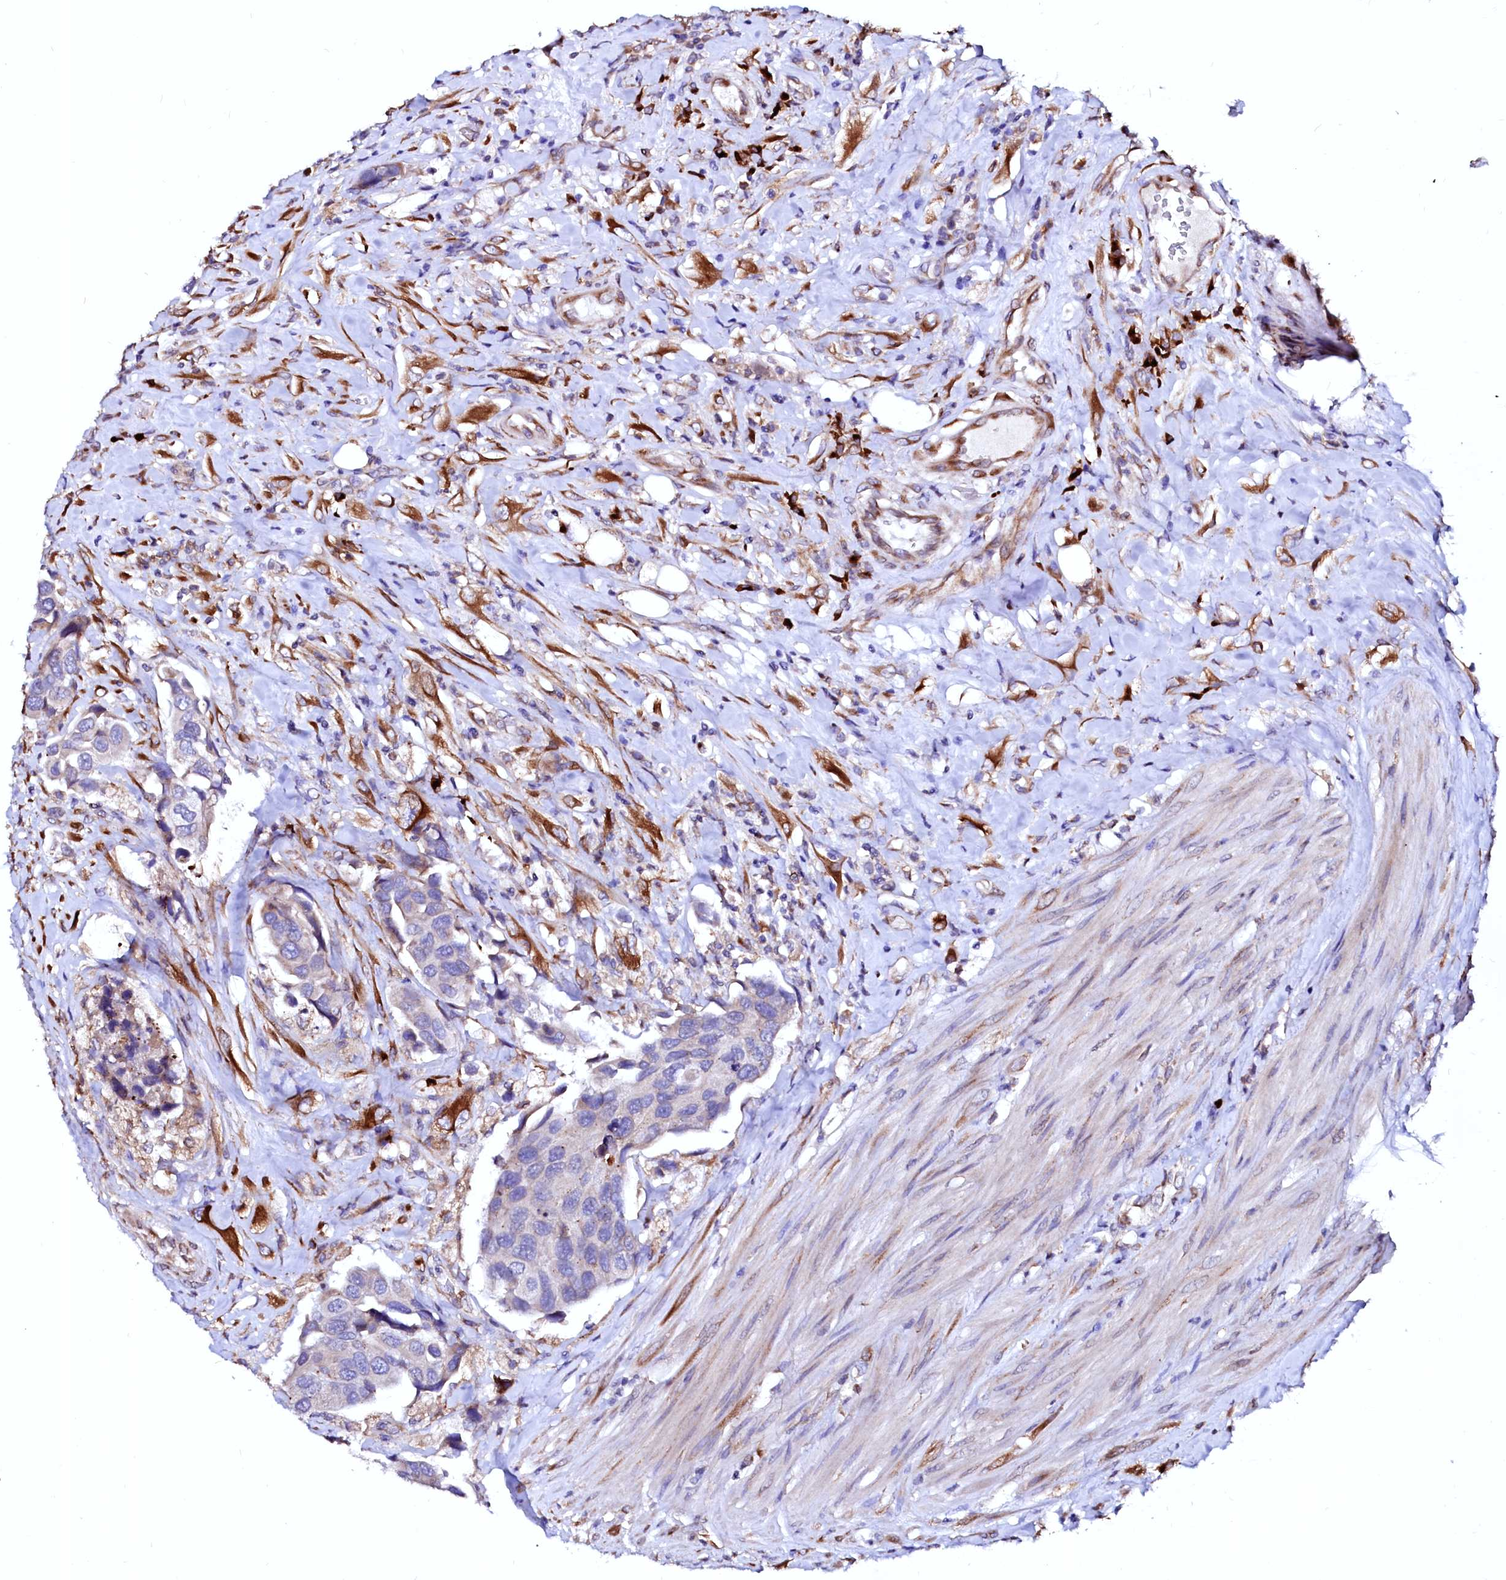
{"staining": {"intensity": "moderate", "quantity": "<25%", "location": "cytoplasmic/membranous"}, "tissue": "urothelial cancer", "cell_type": "Tumor cells", "image_type": "cancer", "snomed": [{"axis": "morphology", "description": "Urothelial carcinoma, High grade"}, {"axis": "topography", "description": "Urinary bladder"}], "caption": "High-magnification brightfield microscopy of urothelial cancer stained with DAB (3,3'-diaminobenzidine) (brown) and counterstained with hematoxylin (blue). tumor cells exhibit moderate cytoplasmic/membranous staining is appreciated in approximately<25% of cells.", "gene": "LMAN1", "patient": {"sex": "male", "age": 74}}